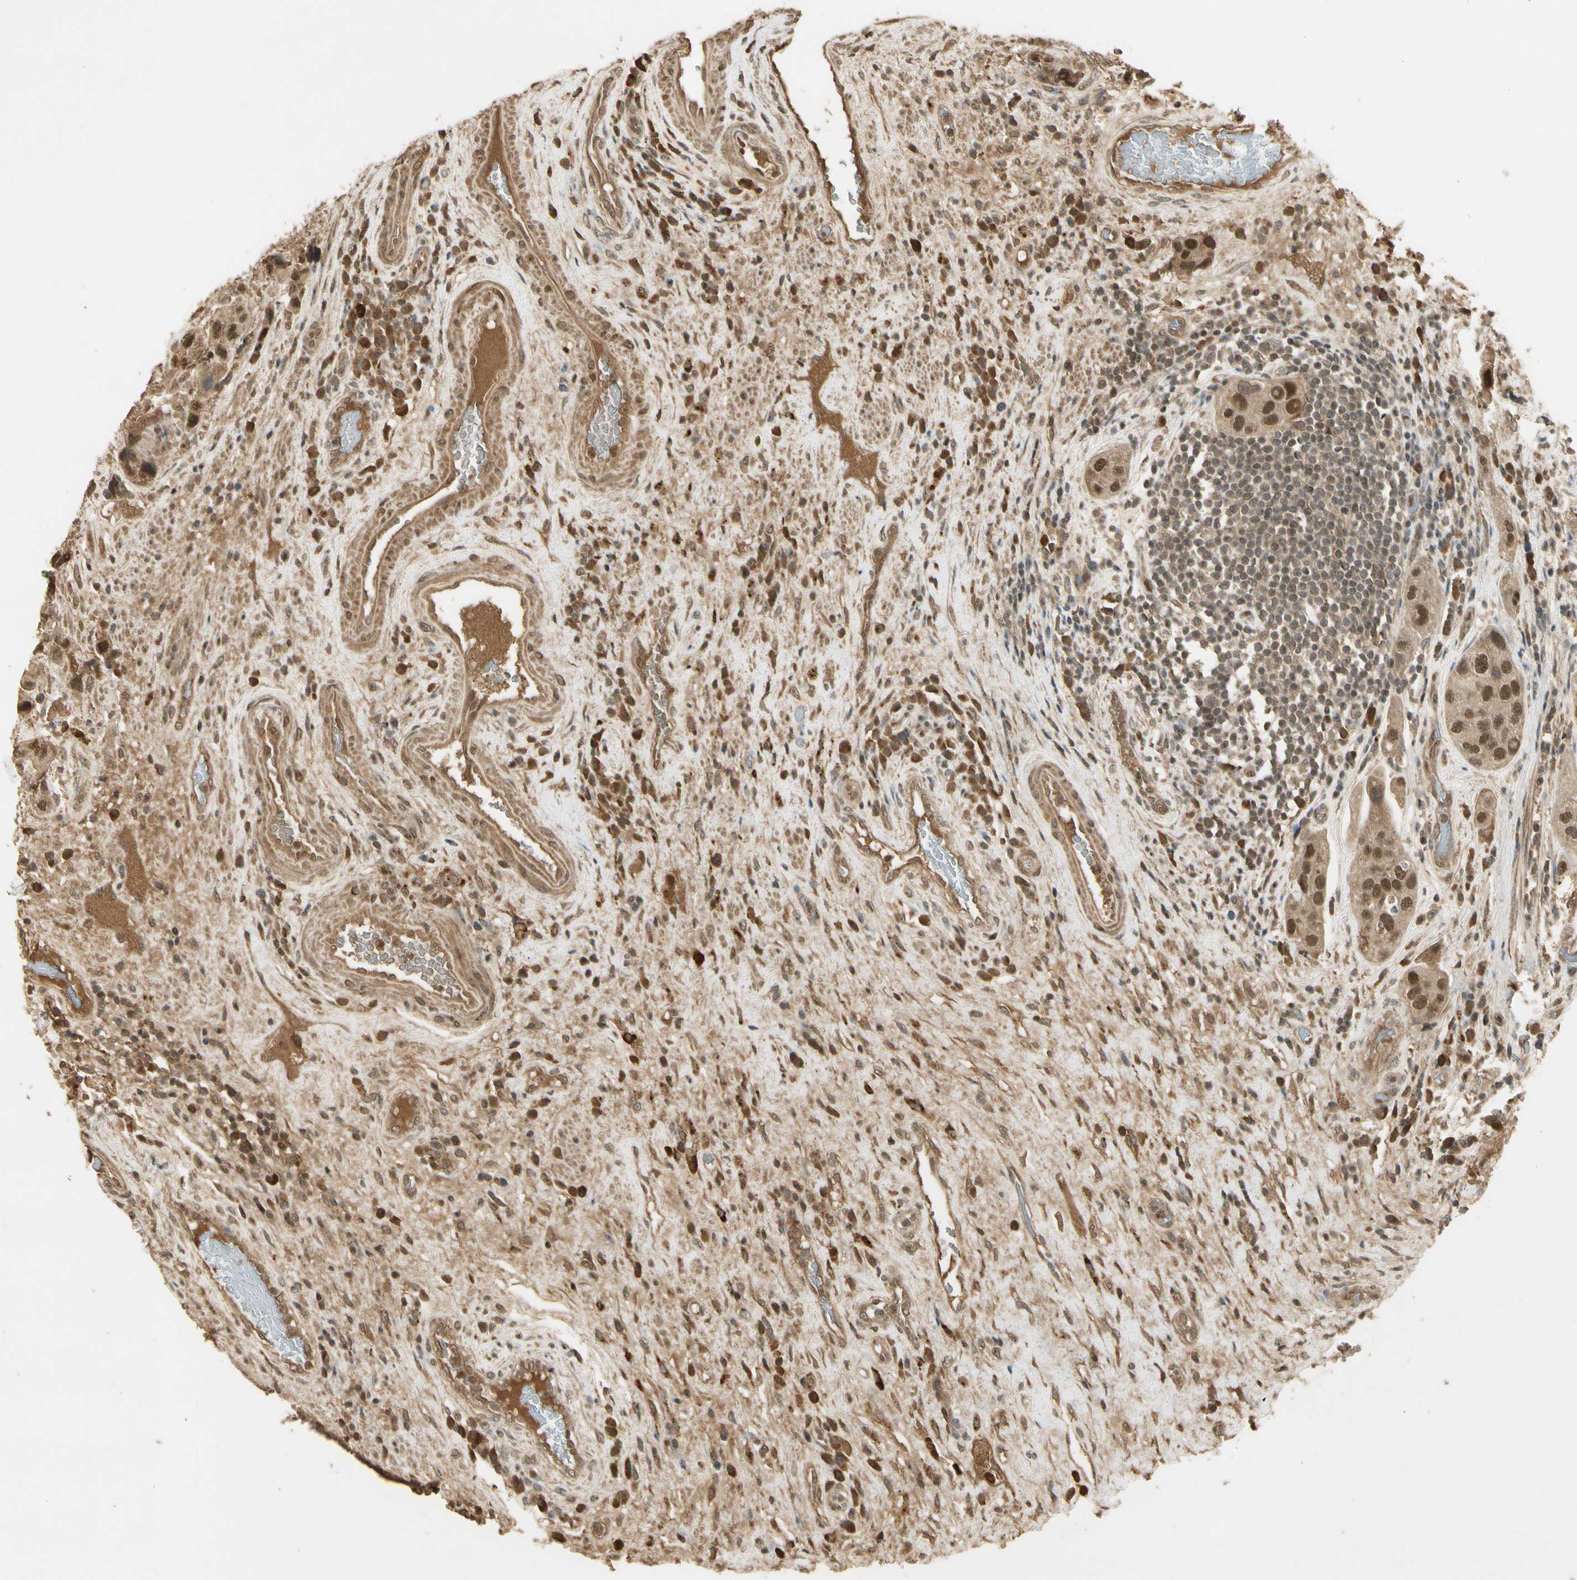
{"staining": {"intensity": "strong", "quantity": ">75%", "location": "nuclear"}, "tissue": "urothelial cancer", "cell_type": "Tumor cells", "image_type": "cancer", "snomed": [{"axis": "morphology", "description": "Urothelial carcinoma, High grade"}, {"axis": "topography", "description": "Urinary bladder"}], "caption": "This photomicrograph reveals immunohistochemistry staining of urothelial cancer, with high strong nuclear expression in about >75% of tumor cells.", "gene": "GMEB2", "patient": {"sex": "female", "age": 64}}